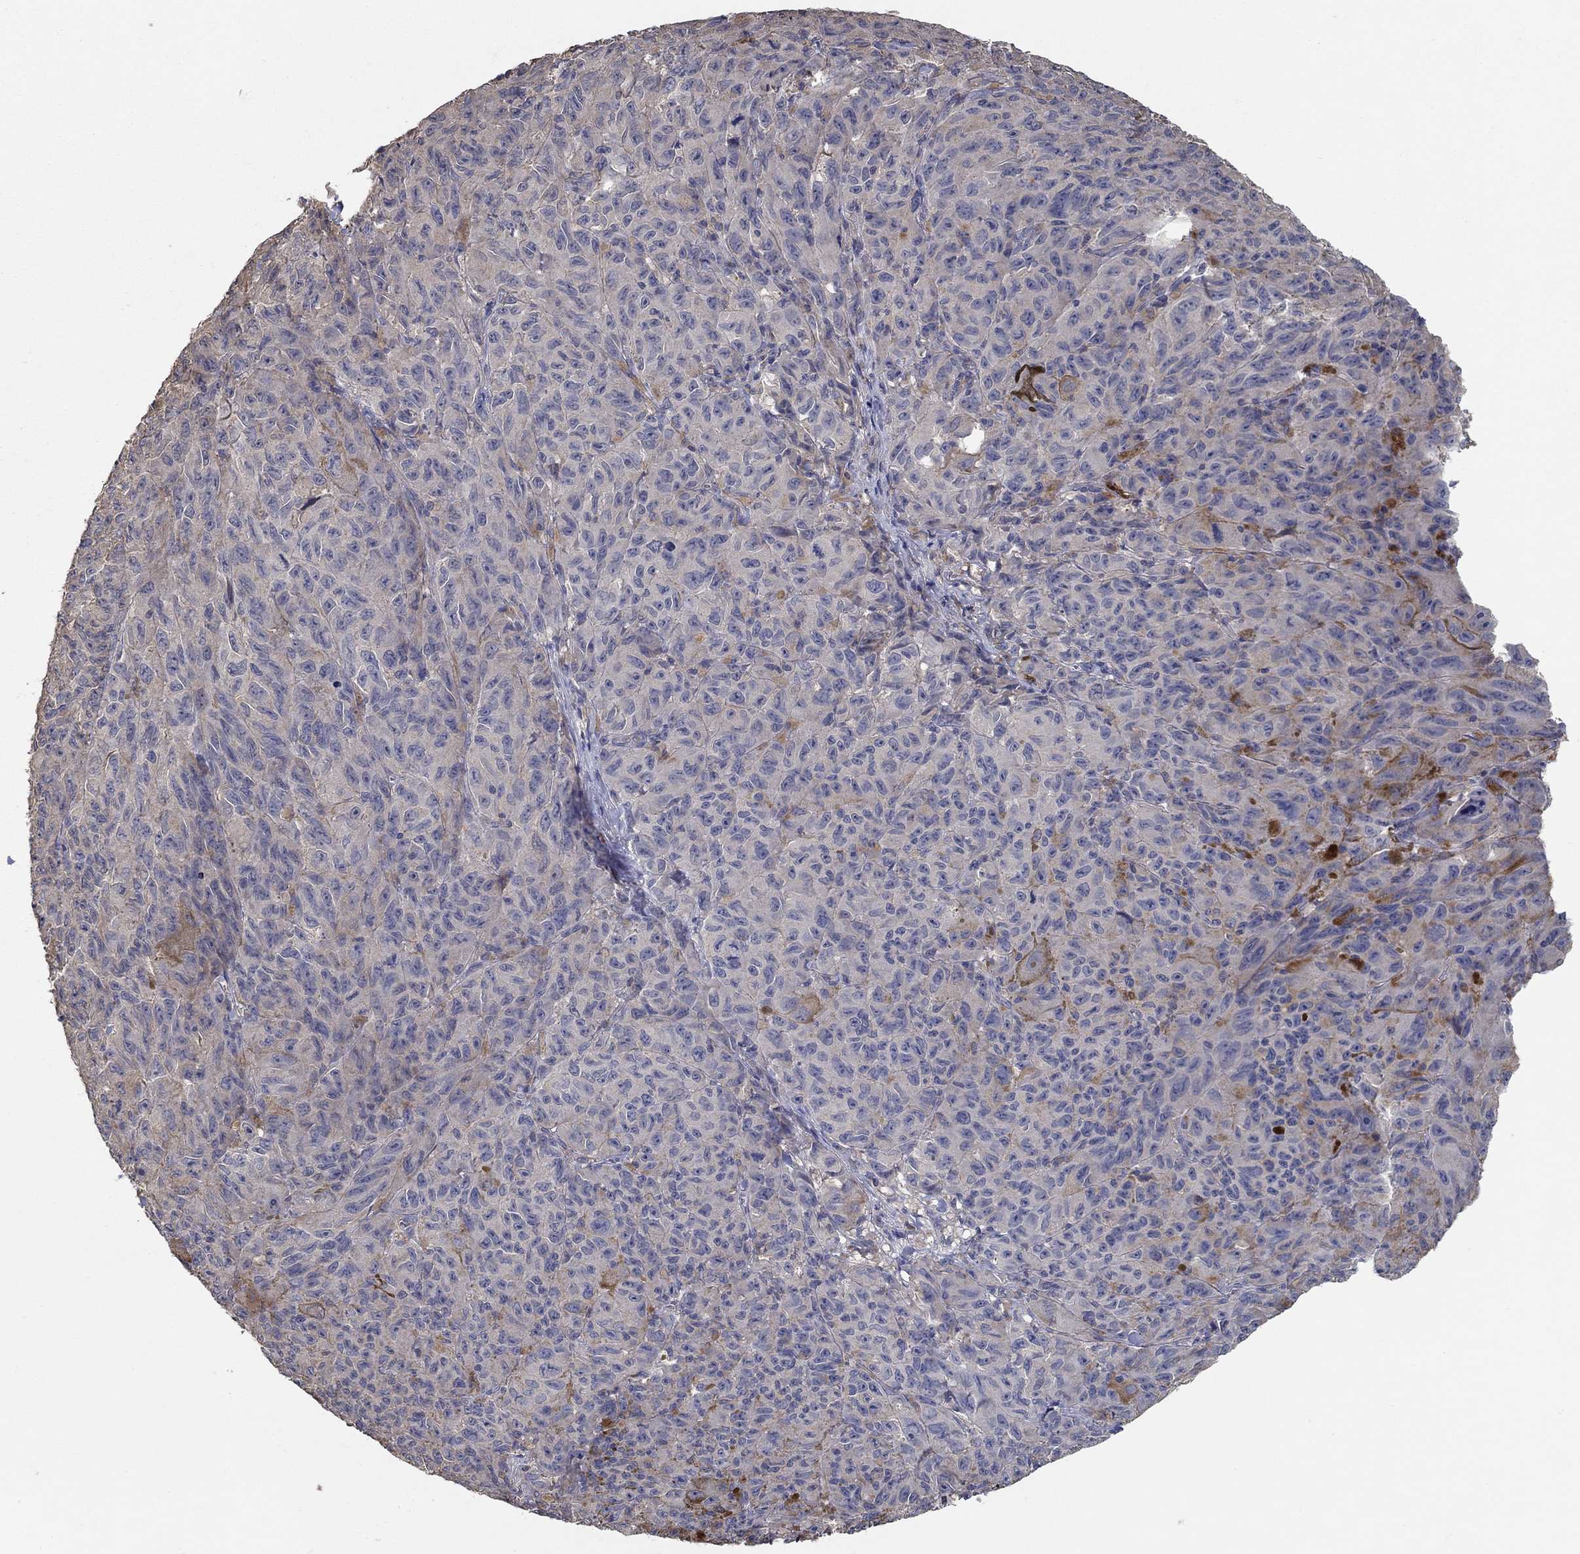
{"staining": {"intensity": "negative", "quantity": "none", "location": "none"}, "tissue": "melanoma", "cell_type": "Tumor cells", "image_type": "cancer", "snomed": [{"axis": "morphology", "description": "Malignant melanoma, NOS"}, {"axis": "topography", "description": "Vulva, labia, clitoris and Bartholin´s gland, NO"}], "caption": "Tumor cells are negative for protein expression in human malignant melanoma.", "gene": "IL10", "patient": {"sex": "female", "age": 75}}